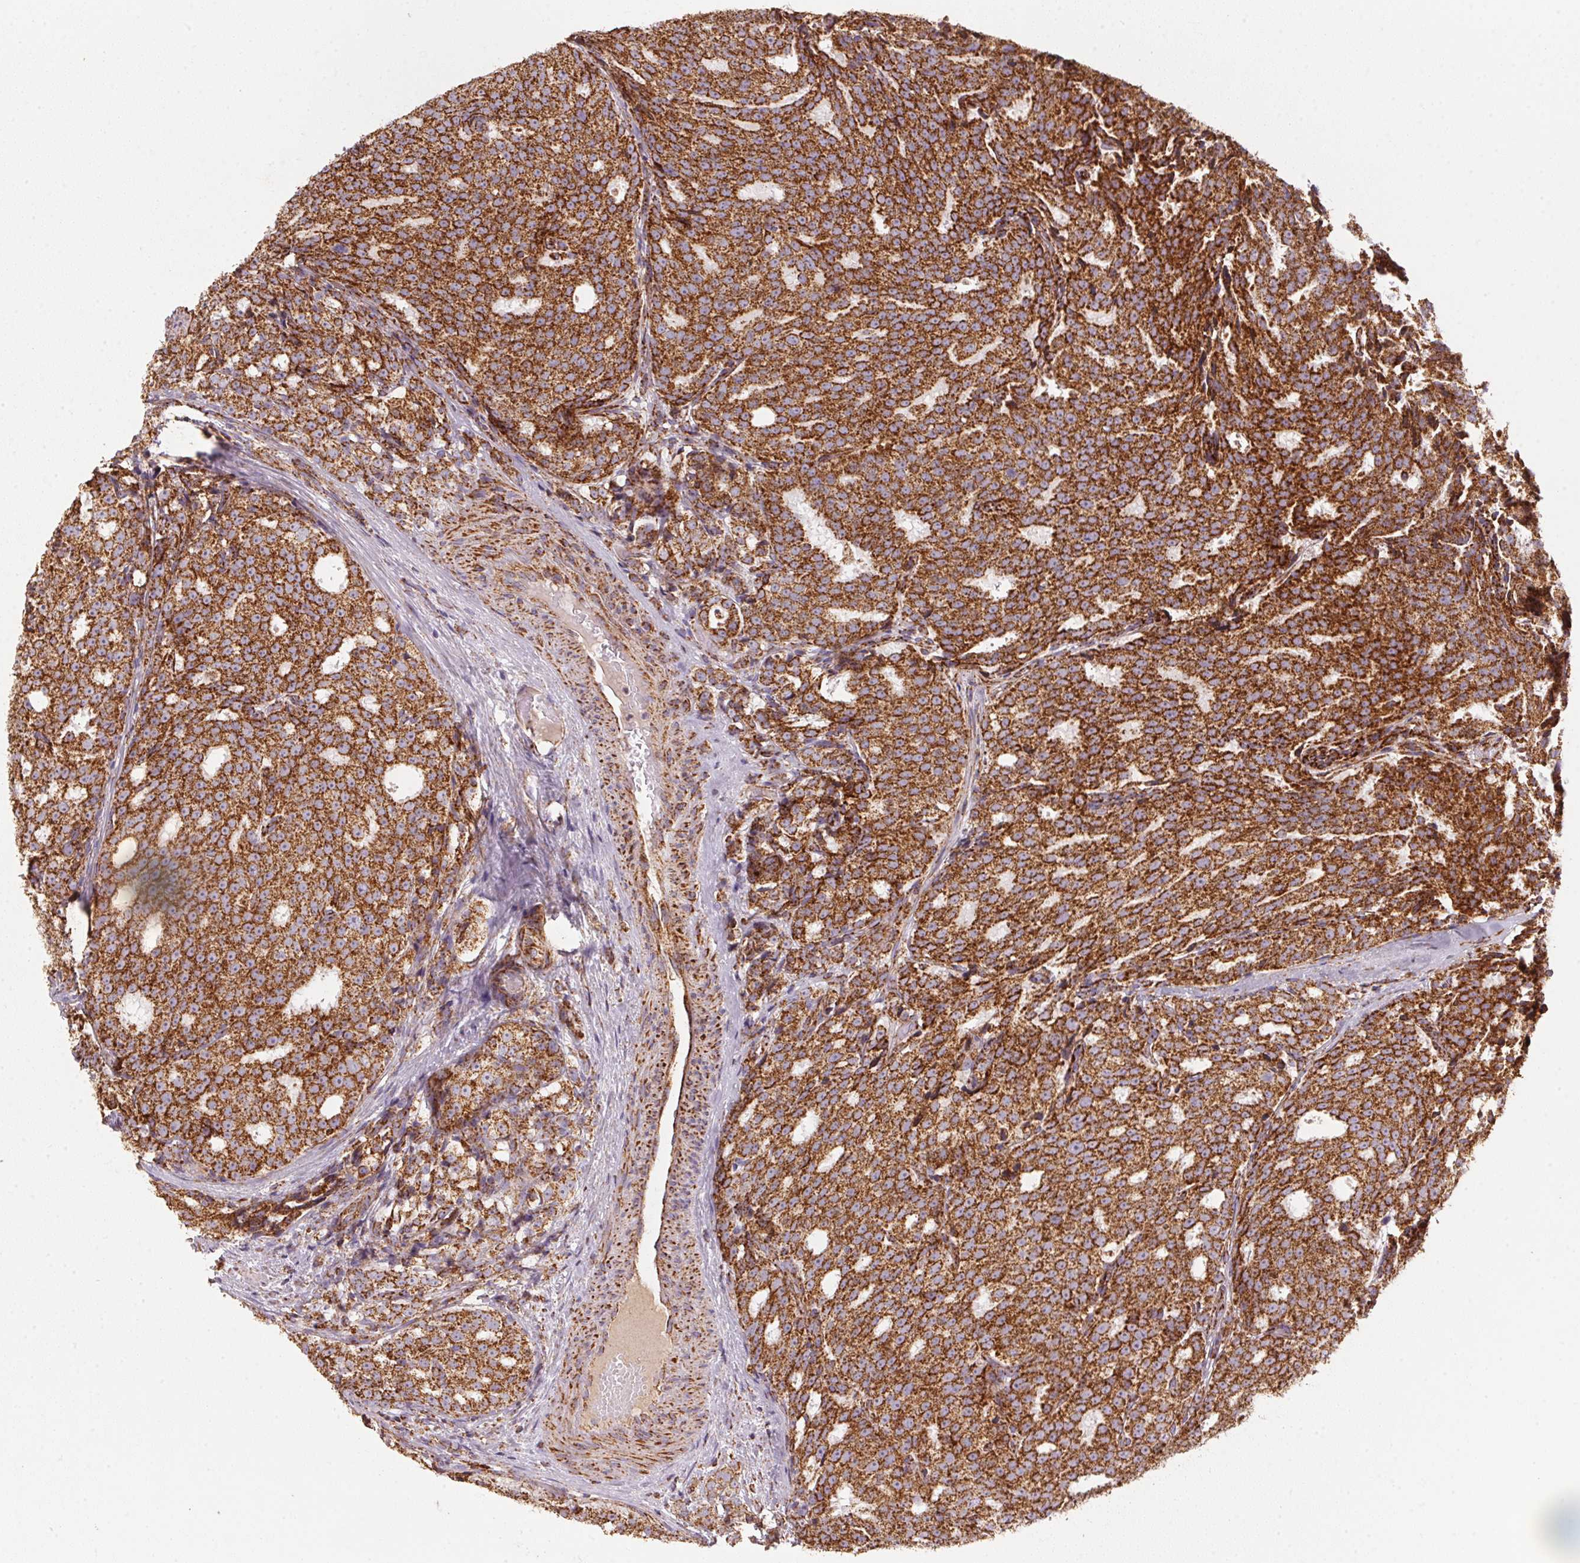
{"staining": {"intensity": "strong", "quantity": ">75%", "location": "cytoplasmic/membranous"}, "tissue": "prostate cancer", "cell_type": "Tumor cells", "image_type": "cancer", "snomed": [{"axis": "morphology", "description": "Adenocarcinoma, High grade"}, {"axis": "topography", "description": "Prostate"}], "caption": "Immunohistochemical staining of prostate cancer exhibits high levels of strong cytoplasmic/membranous staining in about >75% of tumor cells.", "gene": "NDUFS2", "patient": {"sex": "male", "age": 53}}